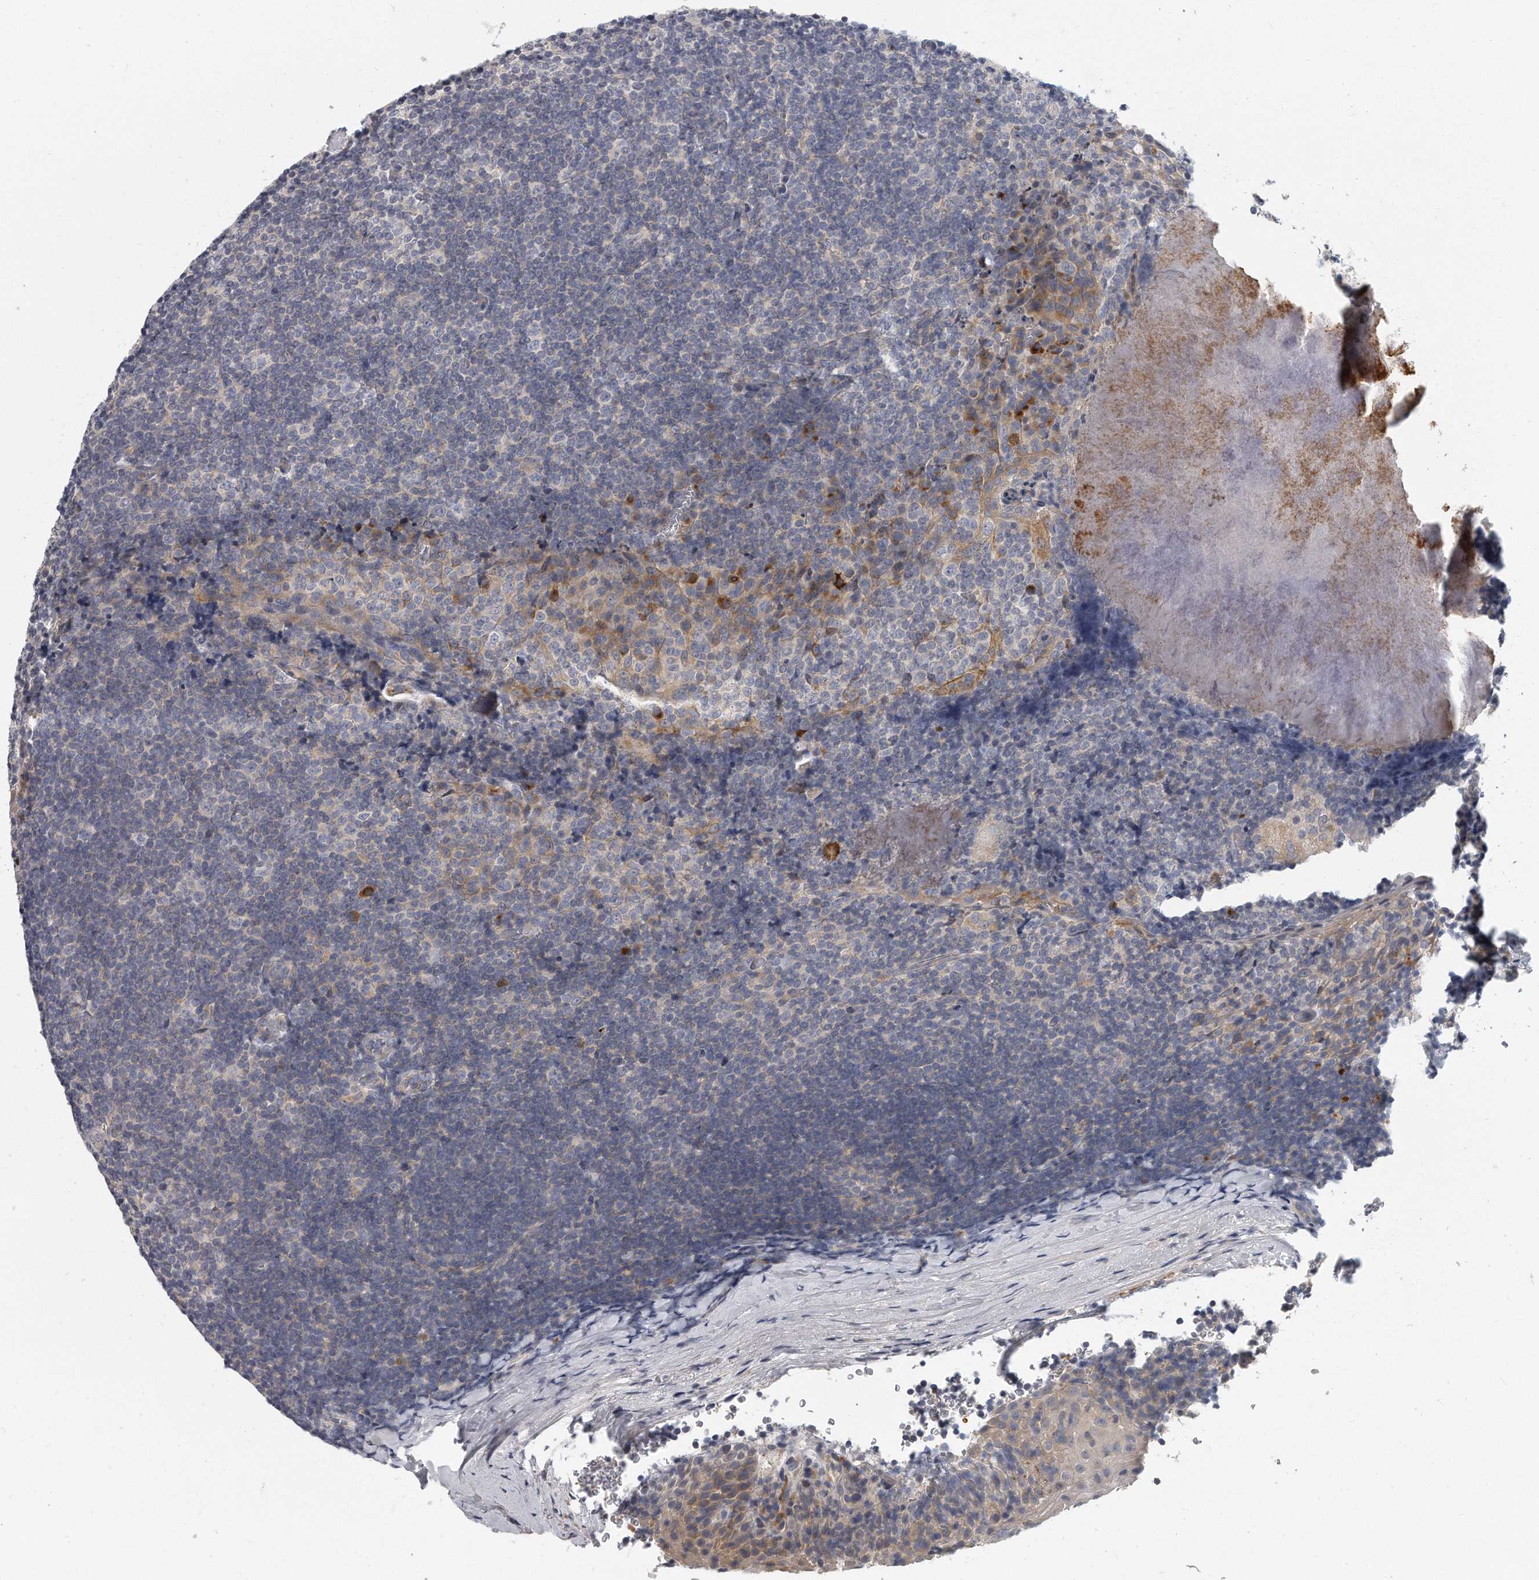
{"staining": {"intensity": "negative", "quantity": "none", "location": "none"}, "tissue": "tonsil", "cell_type": "Germinal center cells", "image_type": "normal", "snomed": [{"axis": "morphology", "description": "Normal tissue, NOS"}, {"axis": "topography", "description": "Tonsil"}], "caption": "The photomicrograph exhibits no staining of germinal center cells in benign tonsil.", "gene": "PLEKHA6", "patient": {"sex": "male", "age": 37}}